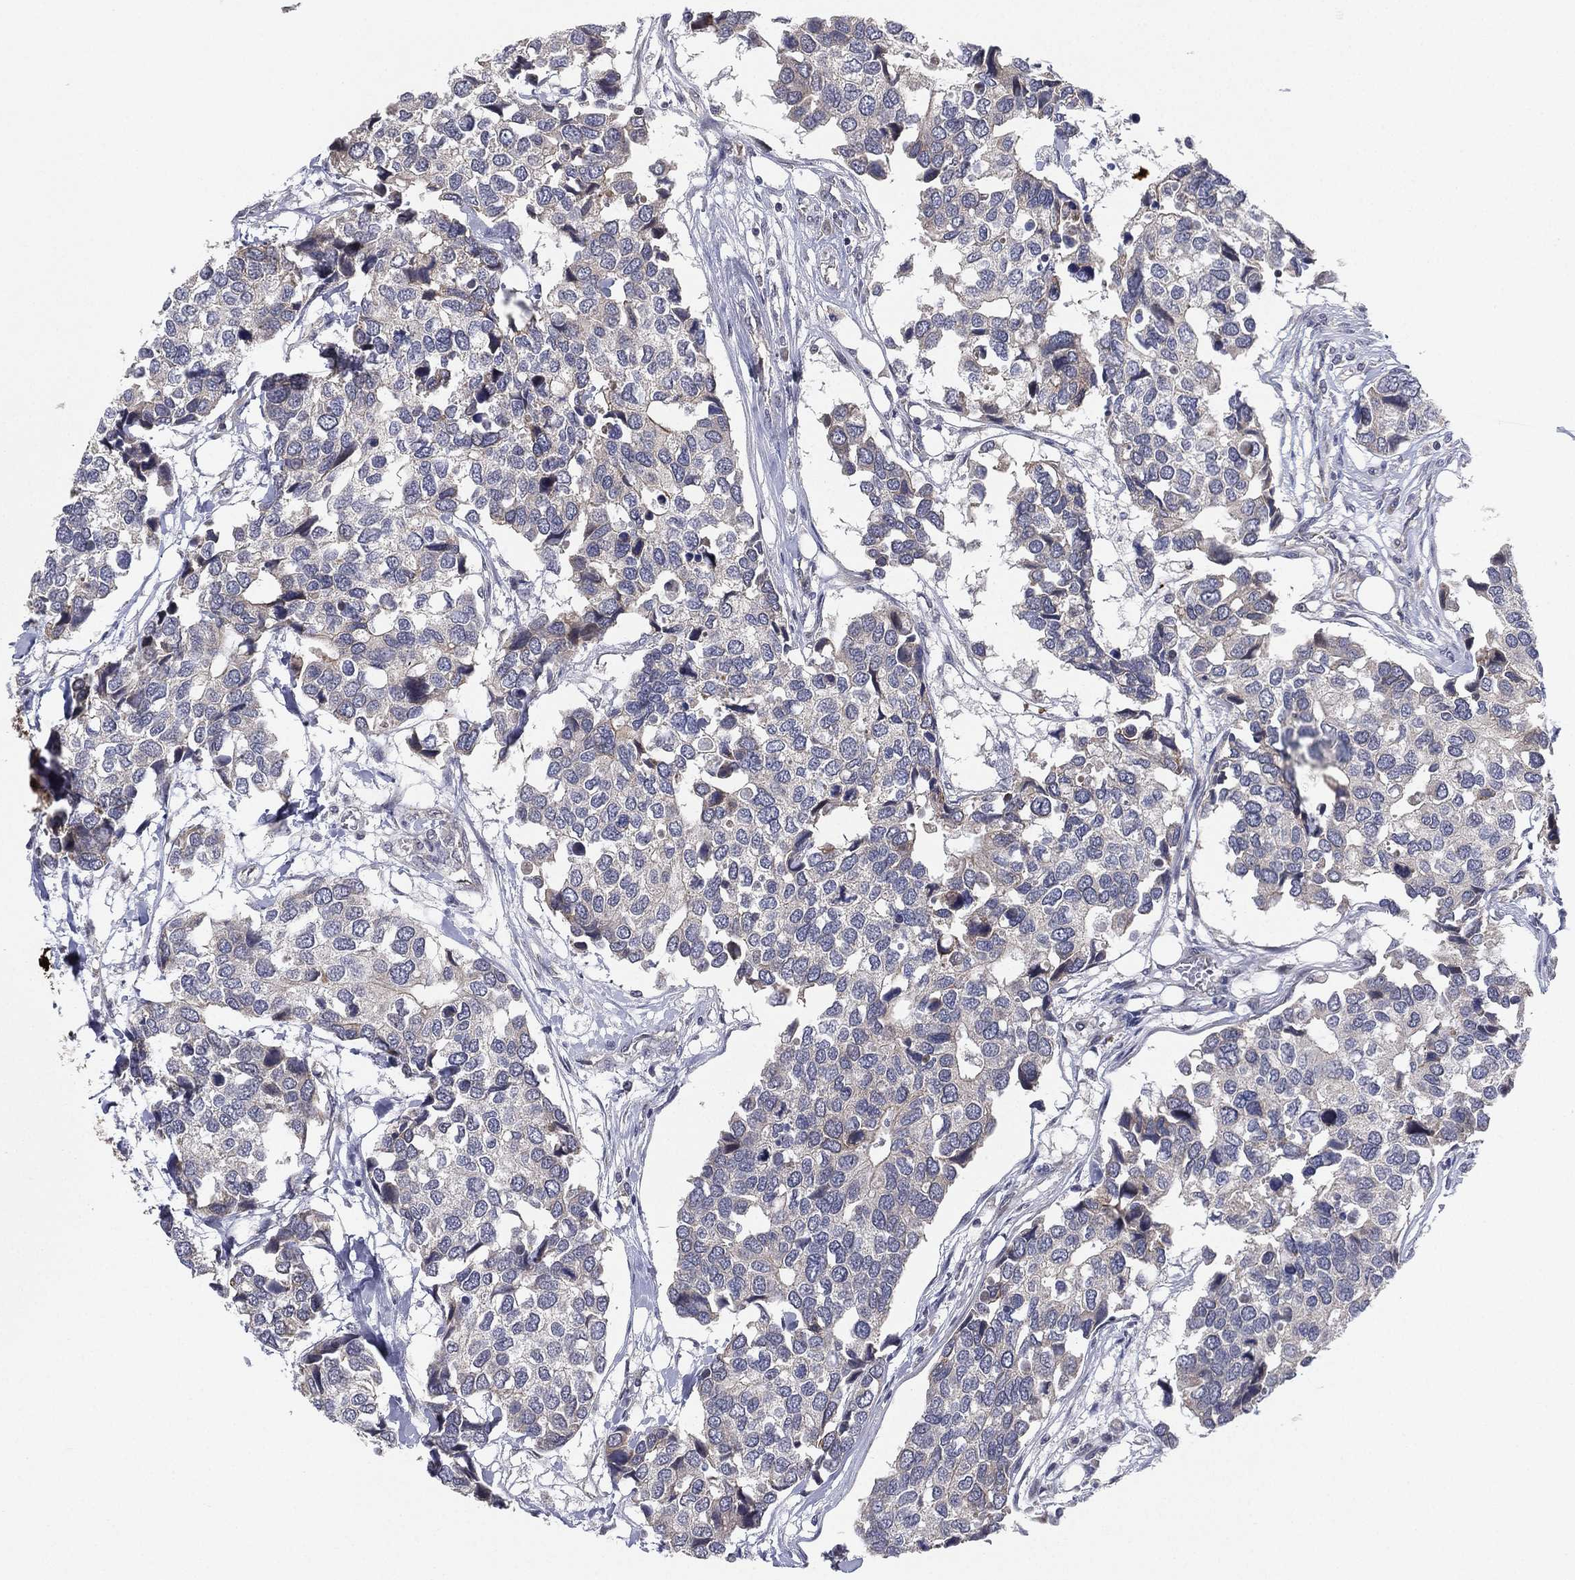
{"staining": {"intensity": "negative", "quantity": "none", "location": "none"}, "tissue": "breast cancer", "cell_type": "Tumor cells", "image_type": "cancer", "snomed": [{"axis": "morphology", "description": "Duct carcinoma"}, {"axis": "topography", "description": "Breast"}], "caption": "IHC image of human breast intraductal carcinoma stained for a protein (brown), which exhibits no expression in tumor cells.", "gene": "KAT14", "patient": {"sex": "female", "age": 83}}